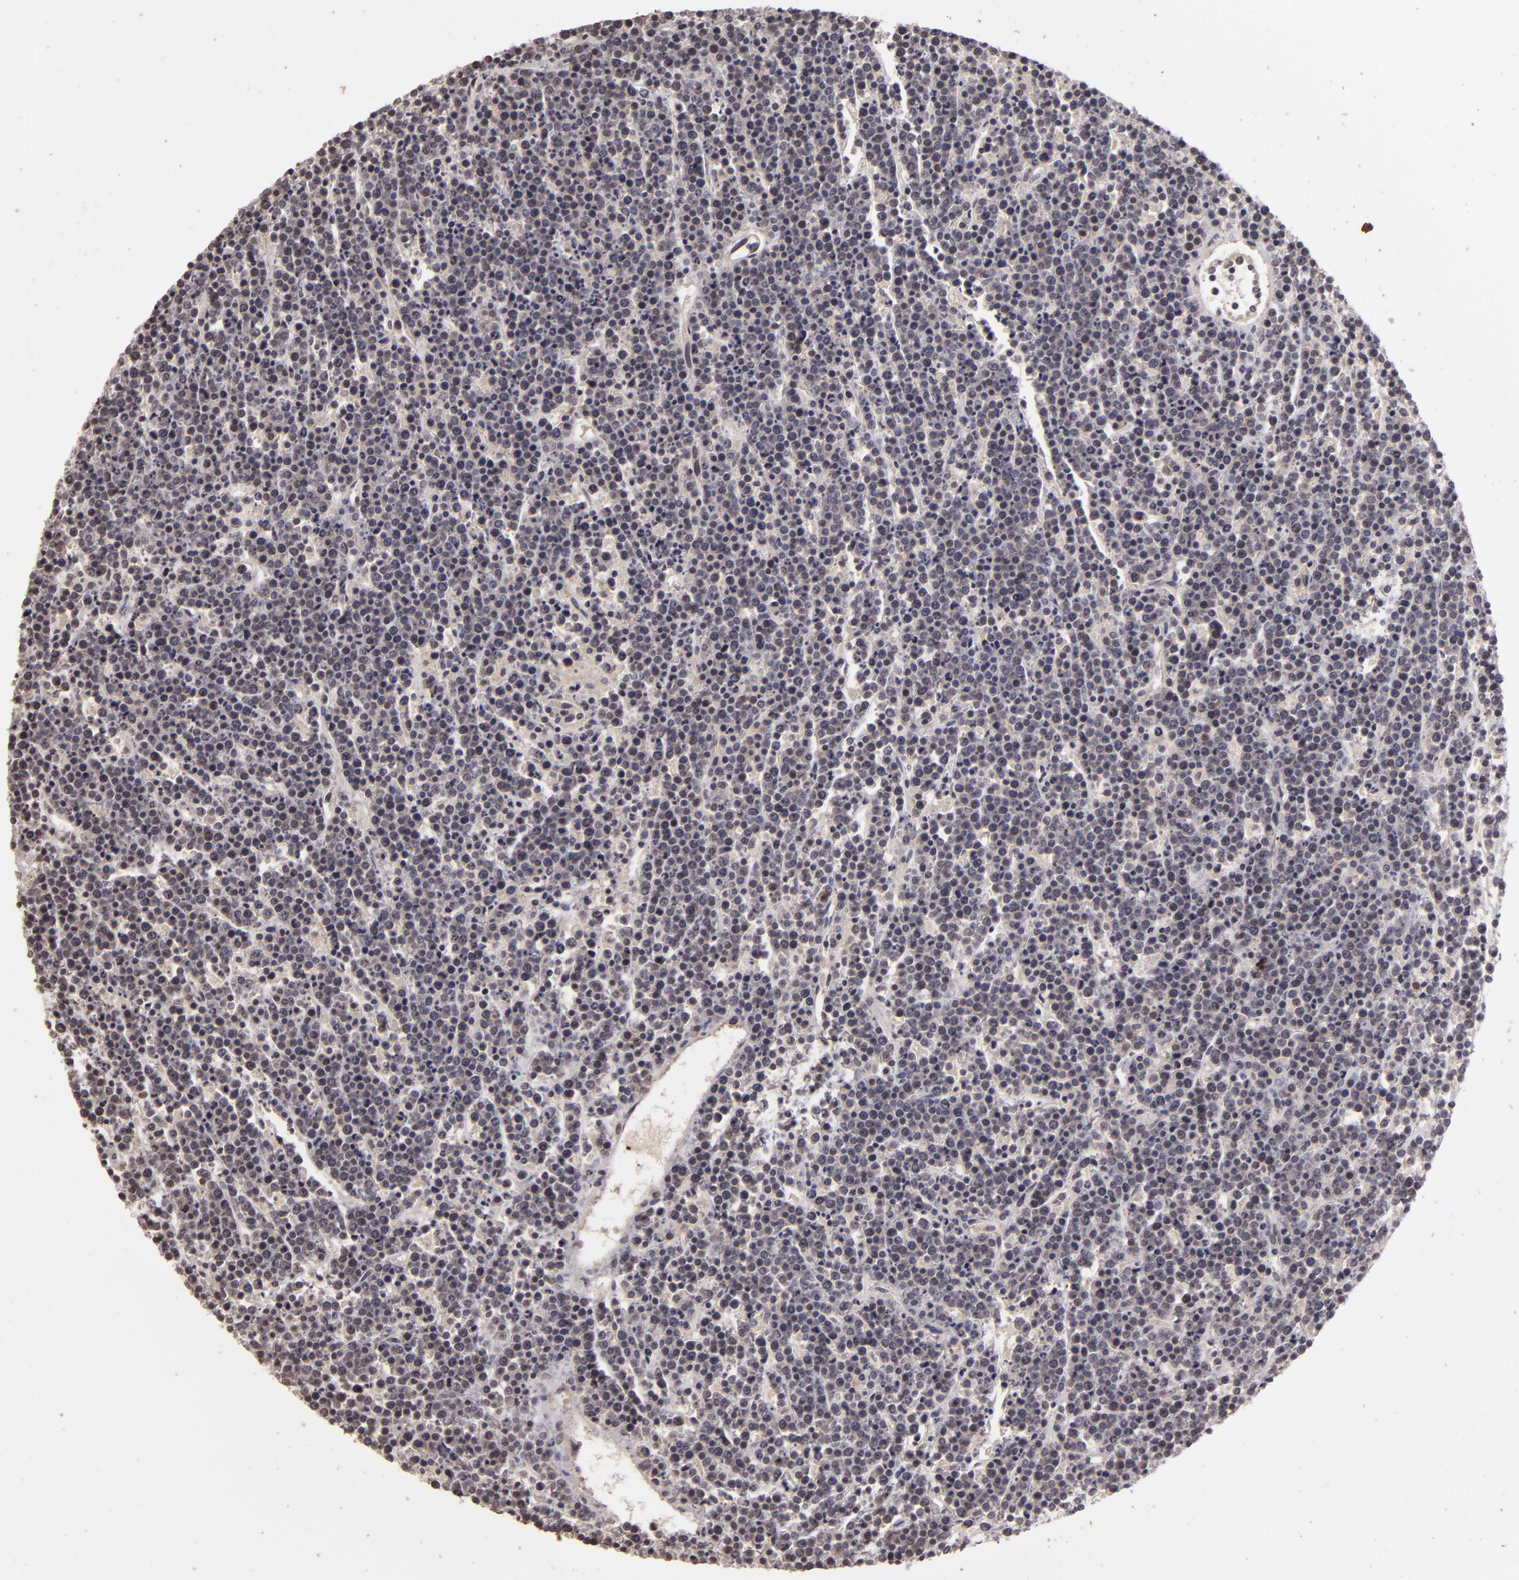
{"staining": {"intensity": "negative", "quantity": "none", "location": "none"}, "tissue": "lymphoma", "cell_type": "Tumor cells", "image_type": "cancer", "snomed": [{"axis": "morphology", "description": "Malignant lymphoma, non-Hodgkin's type, High grade"}, {"axis": "topography", "description": "Ovary"}], "caption": "DAB (3,3'-diaminobenzidine) immunohistochemical staining of human lymphoma displays no significant positivity in tumor cells.", "gene": "DFFA", "patient": {"sex": "female", "age": 56}}